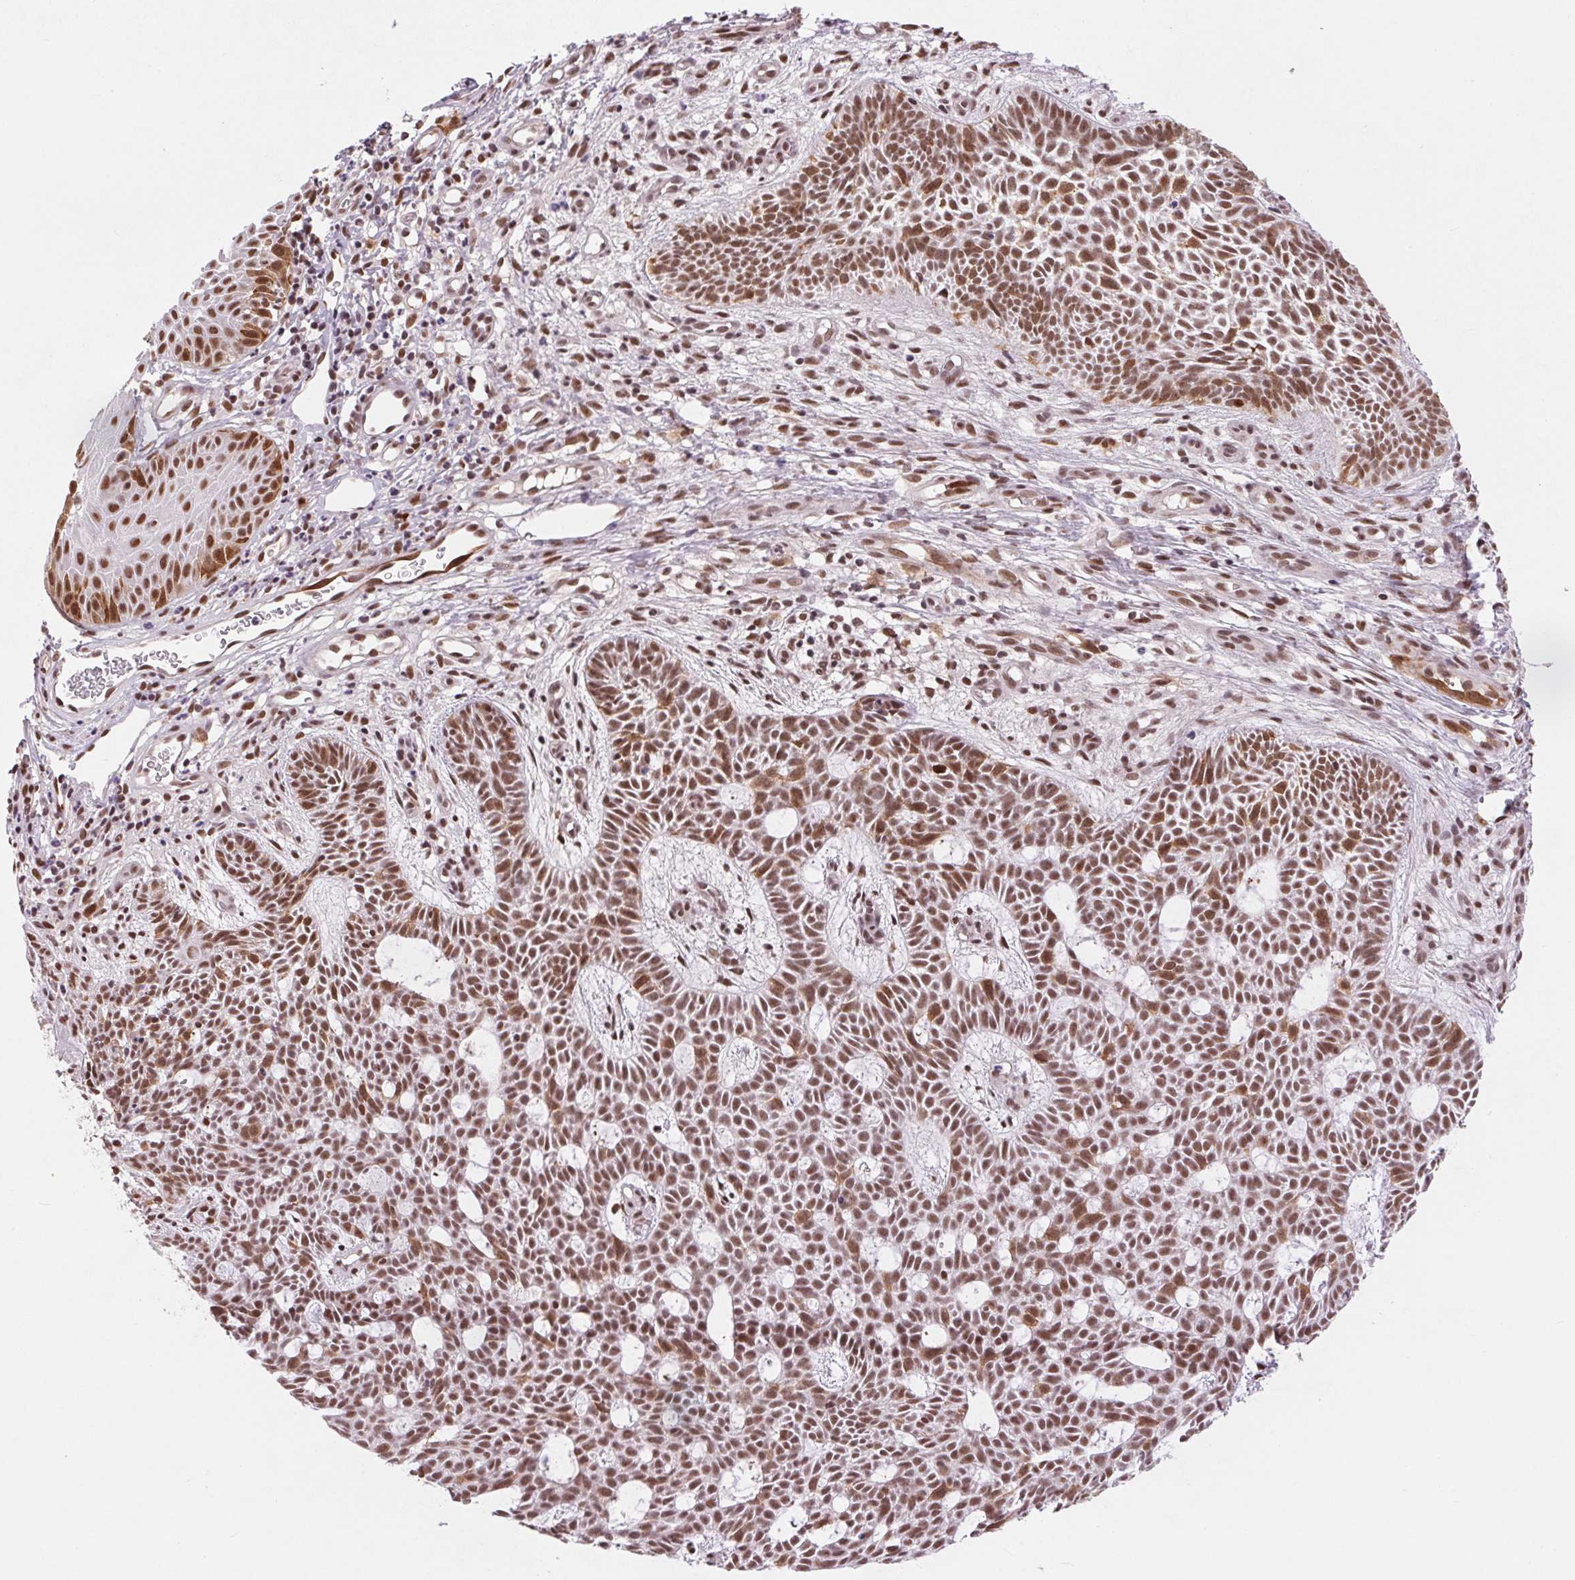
{"staining": {"intensity": "moderate", "quantity": ">75%", "location": "nuclear"}, "tissue": "skin cancer", "cell_type": "Tumor cells", "image_type": "cancer", "snomed": [{"axis": "morphology", "description": "Basal cell carcinoma"}, {"axis": "topography", "description": "Skin"}], "caption": "Immunohistochemical staining of human basal cell carcinoma (skin) exhibits medium levels of moderate nuclear expression in about >75% of tumor cells.", "gene": "CD2BP2", "patient": {"sex": "male", "age": 59}}